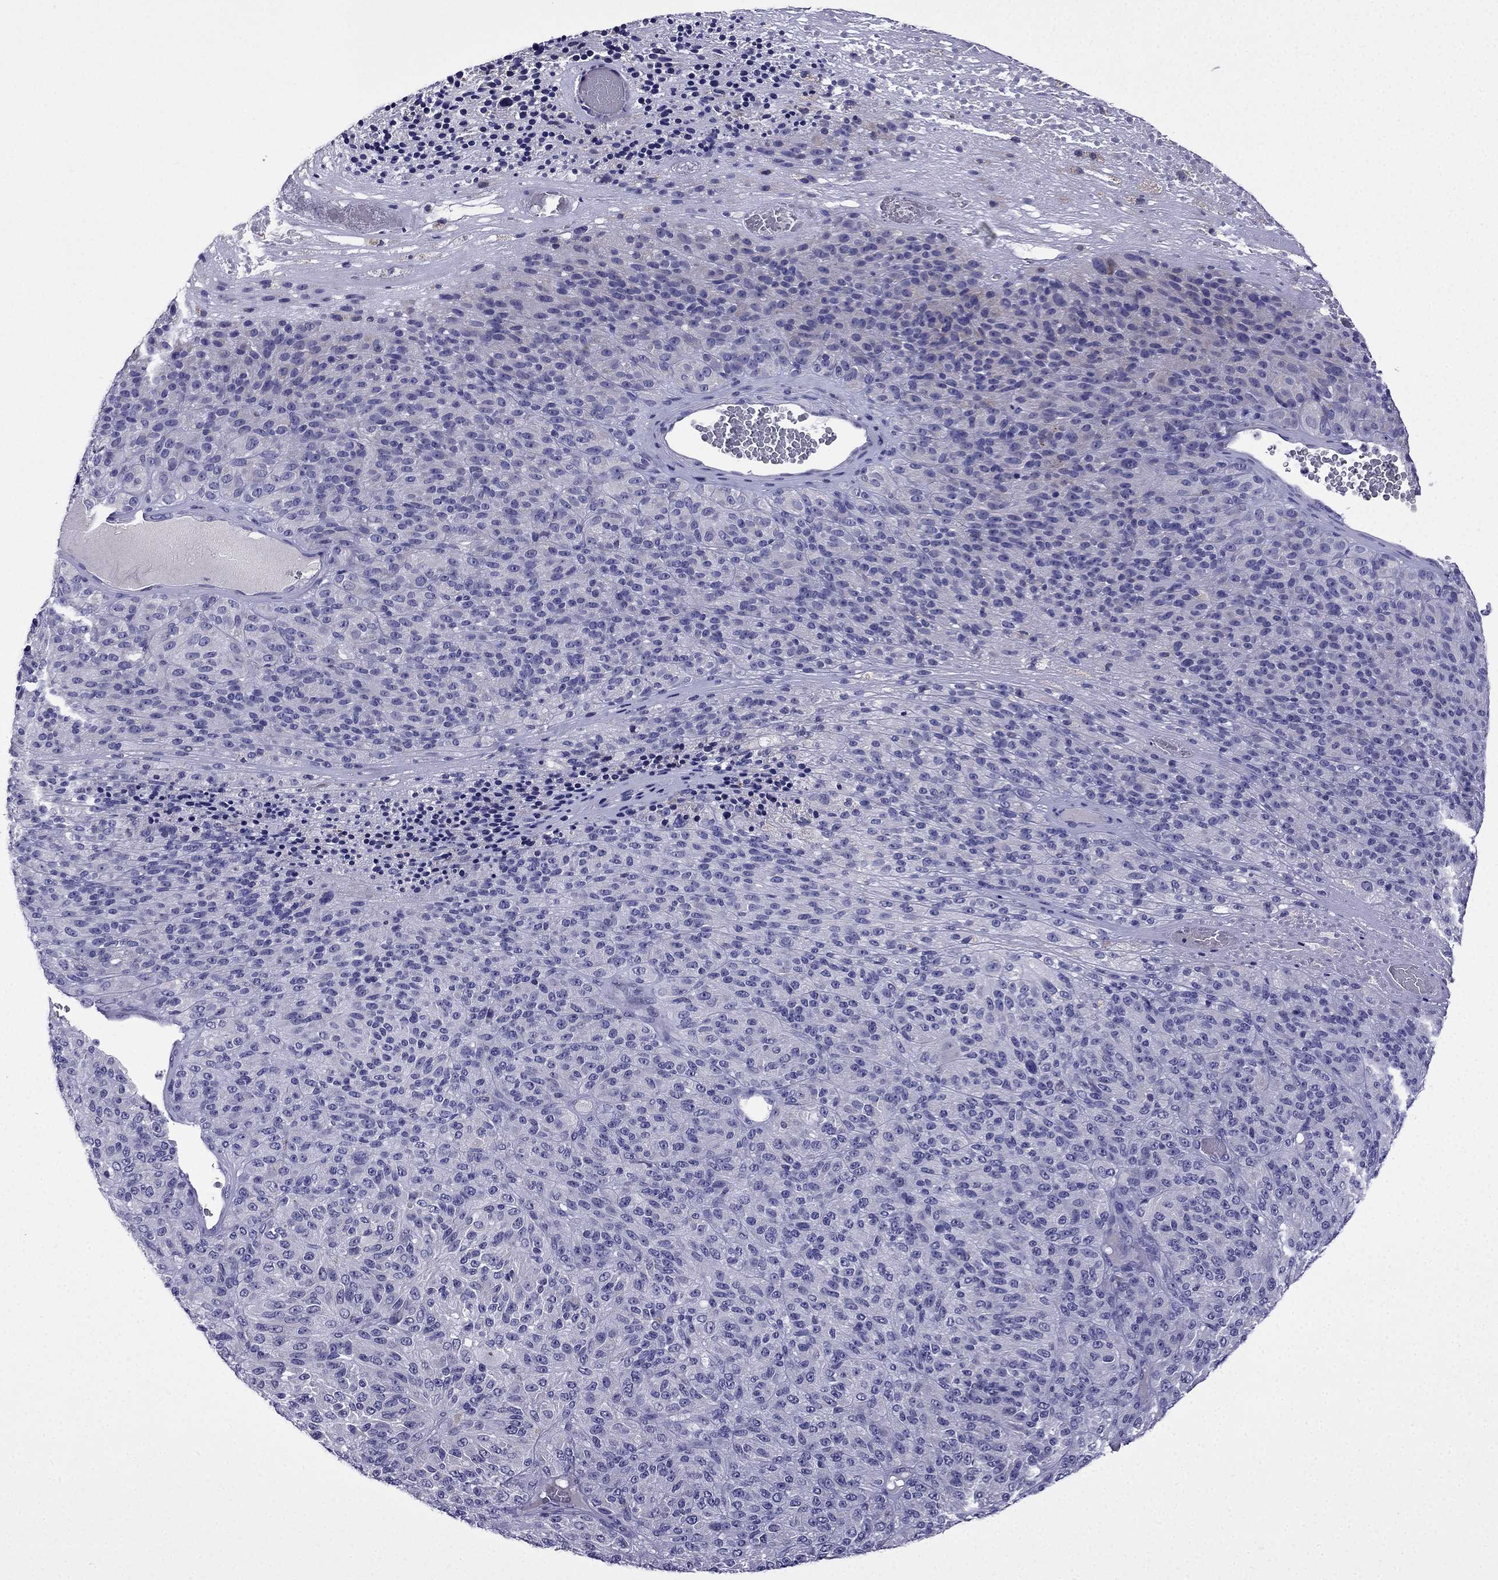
{"staining": {"intensity": "negative", "quantity": "none", "location": "none"}, "tissue": "melanoma", "cell_type": "Tumor cells", "image_type": "cancer", "snomed": [{"axis": "morphology", "description": "Malignant melanoma, Metastatic site"}, {"axis": "topography", "description": "Brain"}], "caption": "An immunohistochemistry histopathology image of melanoma is shown. There is no staining in tumor cells of melanoma. (Immunohistochemistry (ihc), brightfield microscopy, high magnification).", "gene": "TSSK4", "patient": {"sex": "female", "age": 56}}